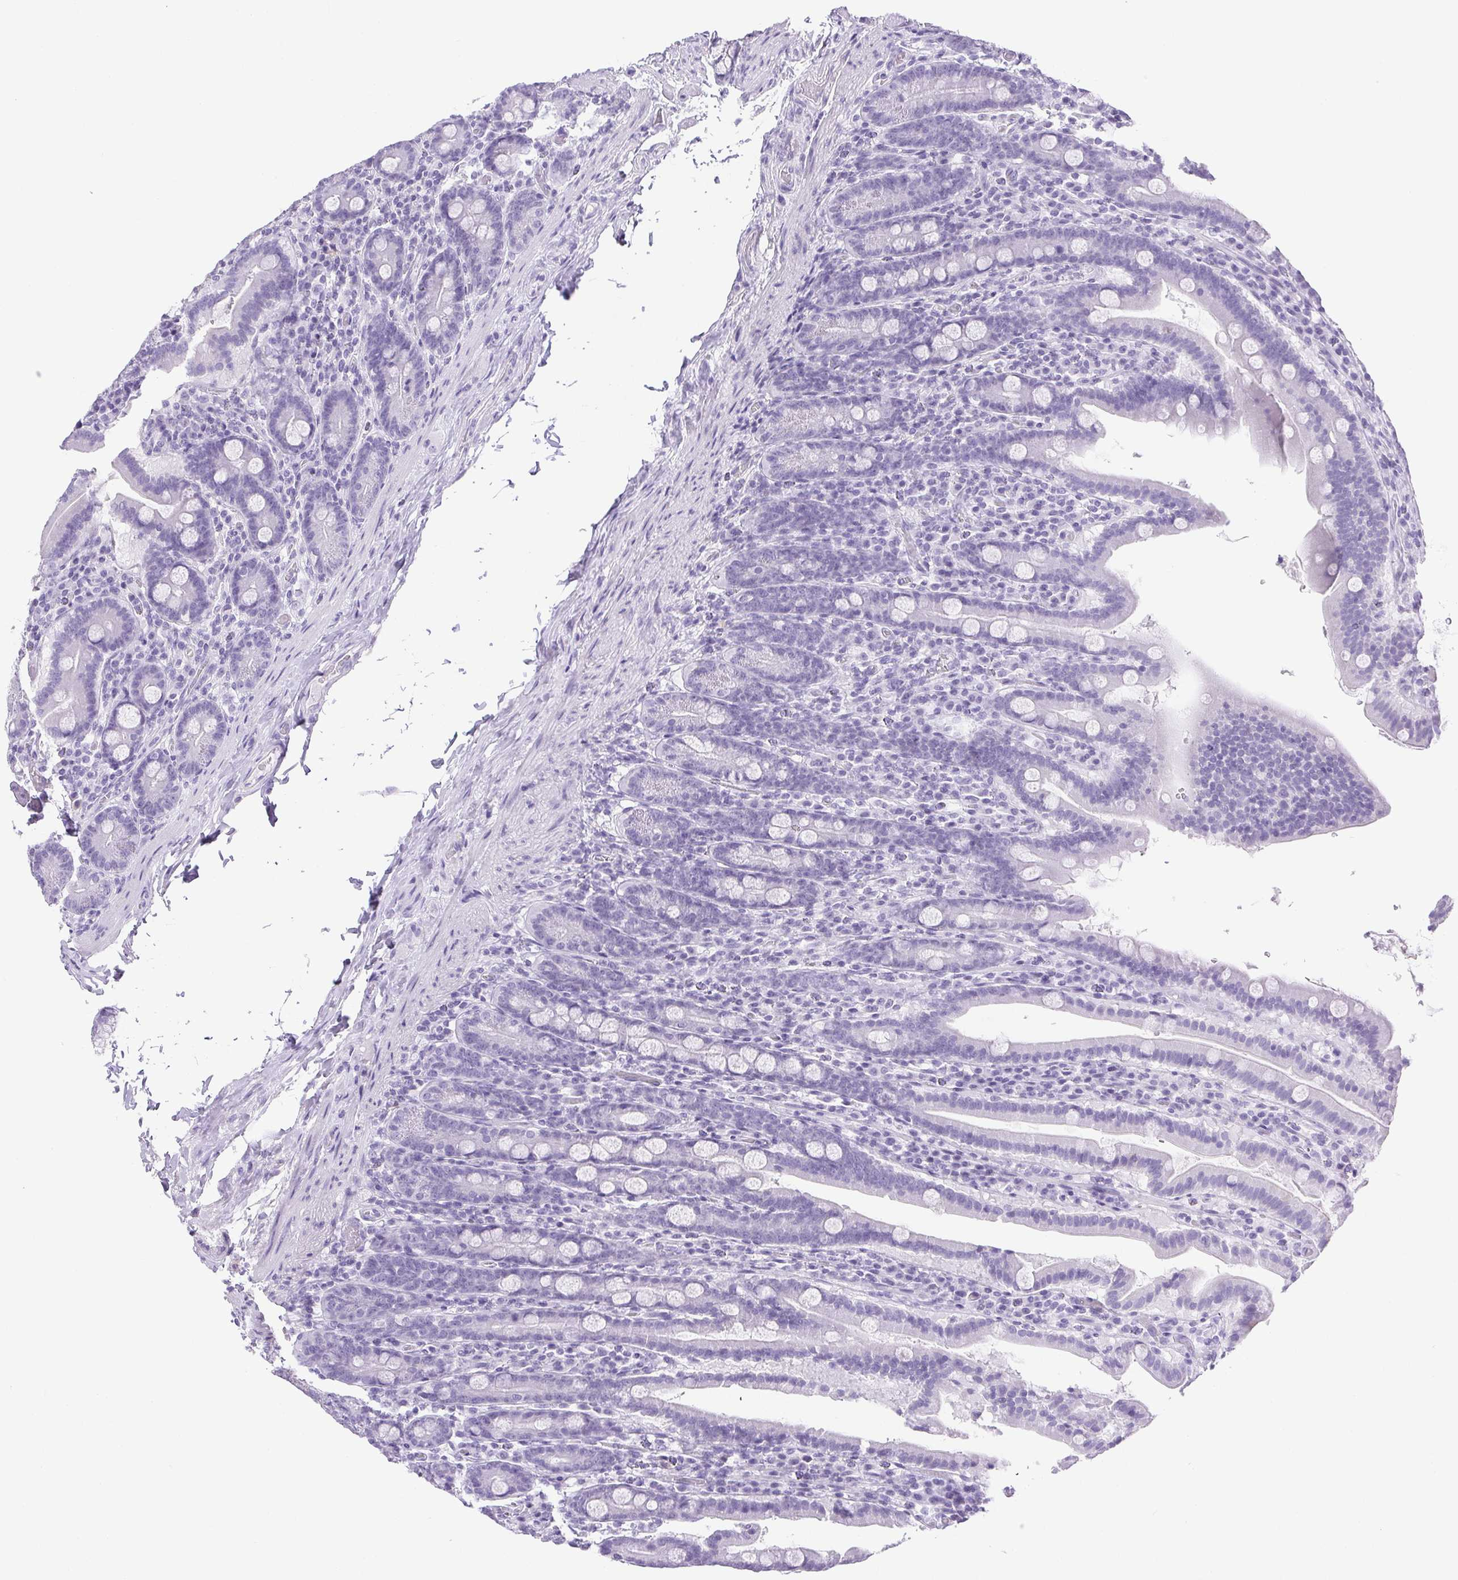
{"staining": {"intensity": "weak", "quantity": "<25%", "location": "cytoplasmic/membranous"}, "tissue": "small intestine", "cell_type": "Glandular cells", "image_type": "normal", "snomed": [{"axis": "morphology", "description": "Normal tissue, NOS"}, {"axis": "topography", "description": "Small intestine"}], "caption": "Immunohistochemistry (IHC) micrograph of unremarkable small intestine: human small intestine stained with DAB (3,3'-diaminobenzidine) exhibits no significant protein staining in glandular cells. The staining is performed using DAB brown chromogen with nuclei counter-stained in using hematoxylin.", "gene": "HLA", "patient": {"sex": "male", "age": 26}}